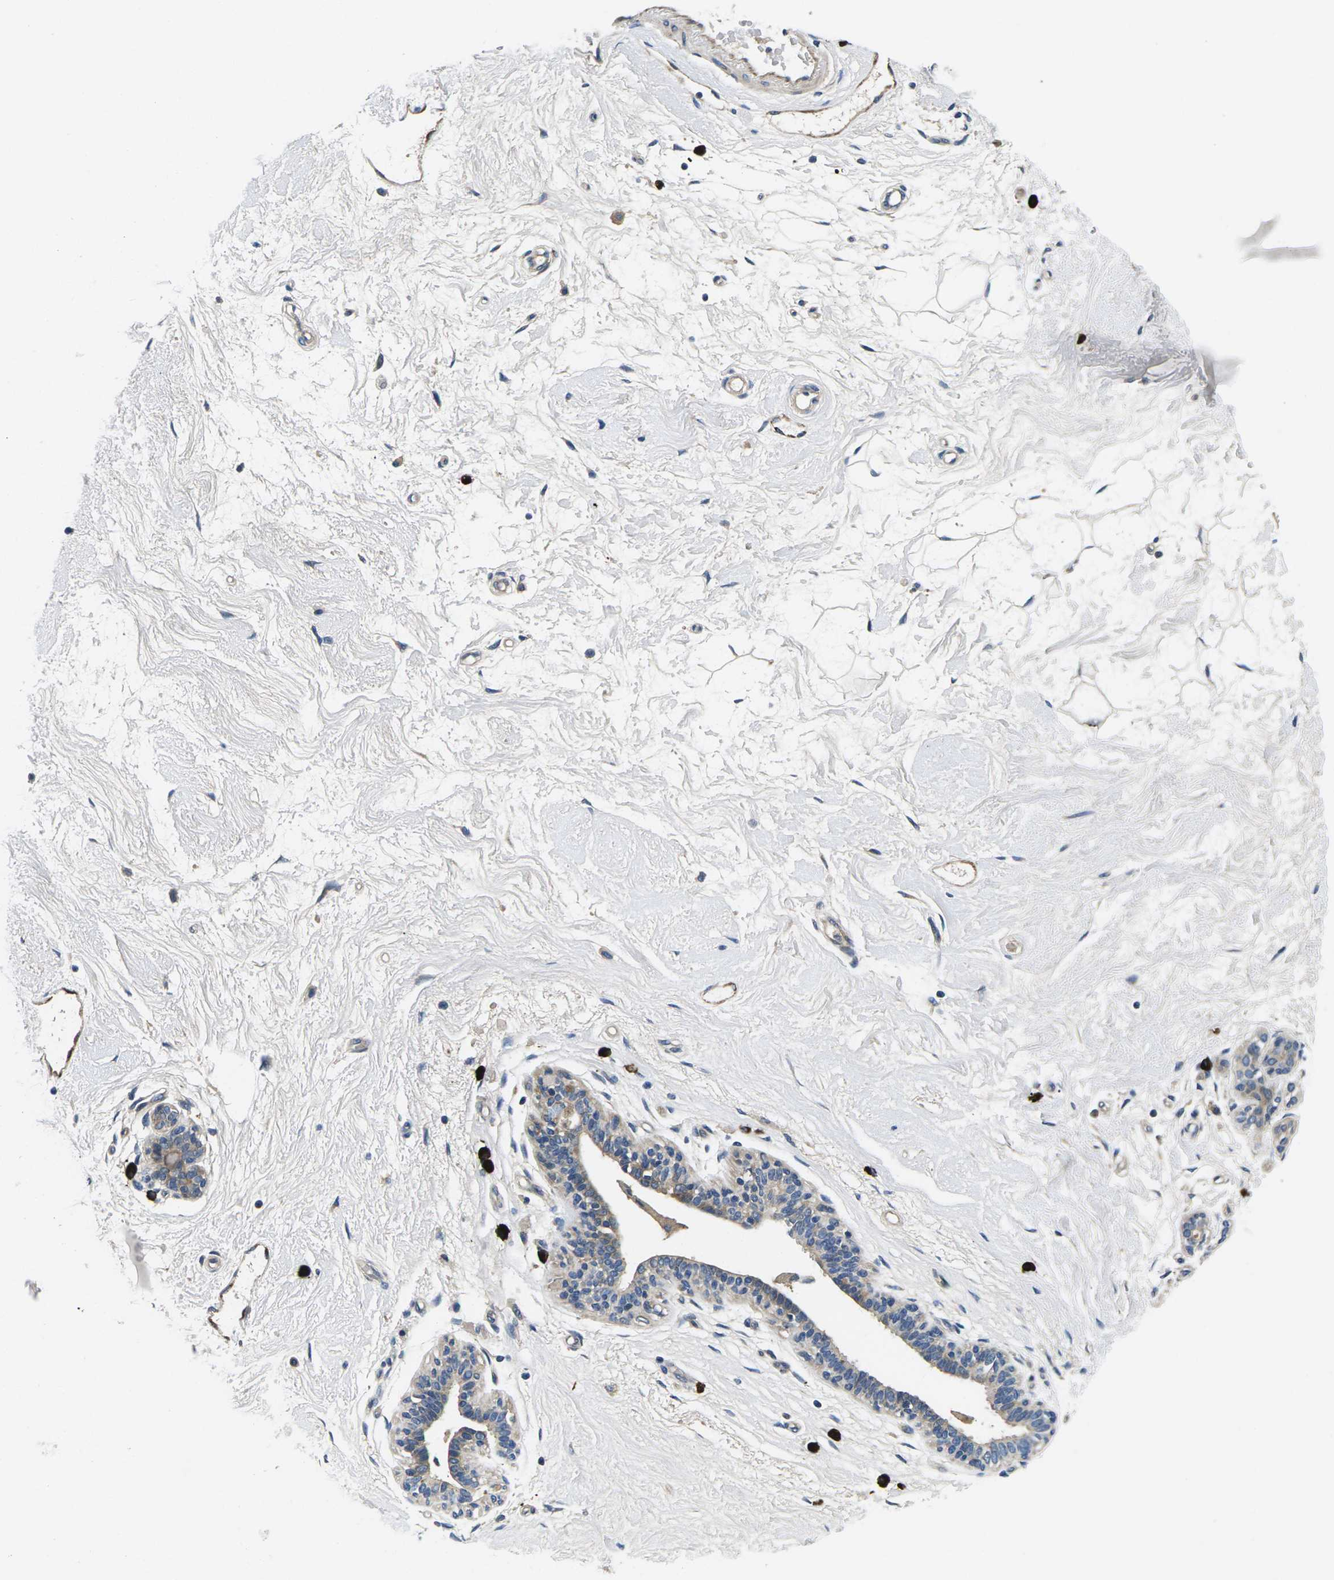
{"staining": {"intensity": "weak", "quantity": "25%-75%", "location": "cytoplasmic/membranous"}, "tissue": "breast", "cell_type": "Adipocytes", "image_type": "normal", "snomed": [{"axis": "morphology", "description": "Normal tissue, NOS"}, {"axis": "morphology", "description": "Lobular carcinoma"}, {"axis": "topography", "description": "Breast"}], "caption": "IHC photomicrograph of unremarkable breast: human breast stained using IHC displays low levels of weak protein expression localized specifically in the cytoplasmic/membranous of adipocytes, appearing as a cytoplasmic/membranous brown color.", "gene": "PLCE1", "patient": {"sex": "female", "age": 59}}